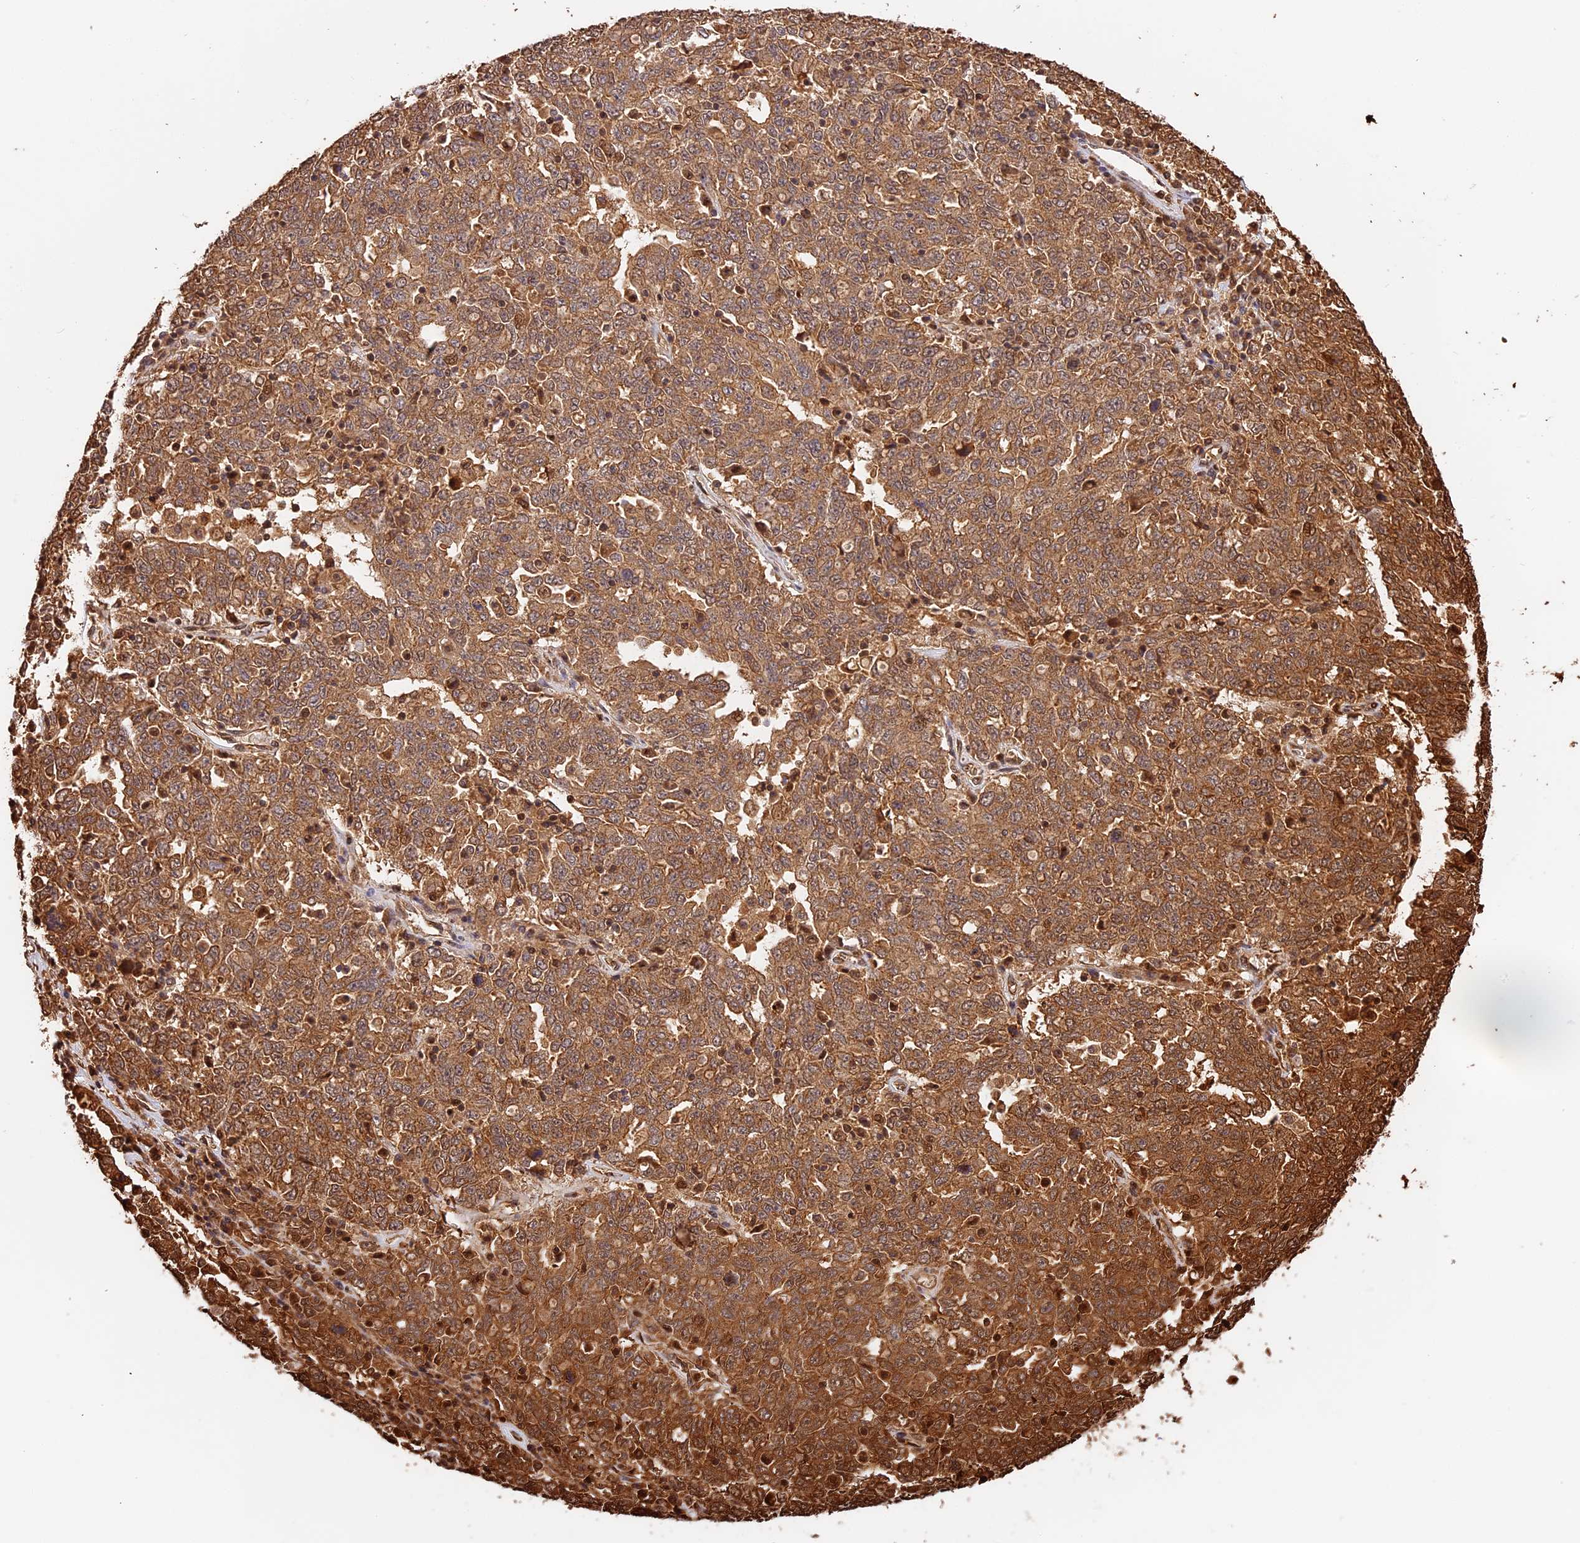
{"staining": {"intensity": "moderate", "quantity": ">75%", "location": "cytoplasmic/membranous"}, "tissue": "ovarian cancer", "cell_type": "Tumor cells", "image_type": "cancer", "snomed": [{"axis": "morphology", "description": "Carcinoma, endometroid"}, {"axis": "topography", "description": "Ovary"}], "caption": "A high-resolution image shows immunohistochemistry (IHC) staining of endometroid carcinoma (ovarian), which exhibits moderate cytoplasmic/membranous staining in approximately >75% of tumor cells.", "gene": "PPP1R37", "patient": {"sex": "female", "age": 62}}